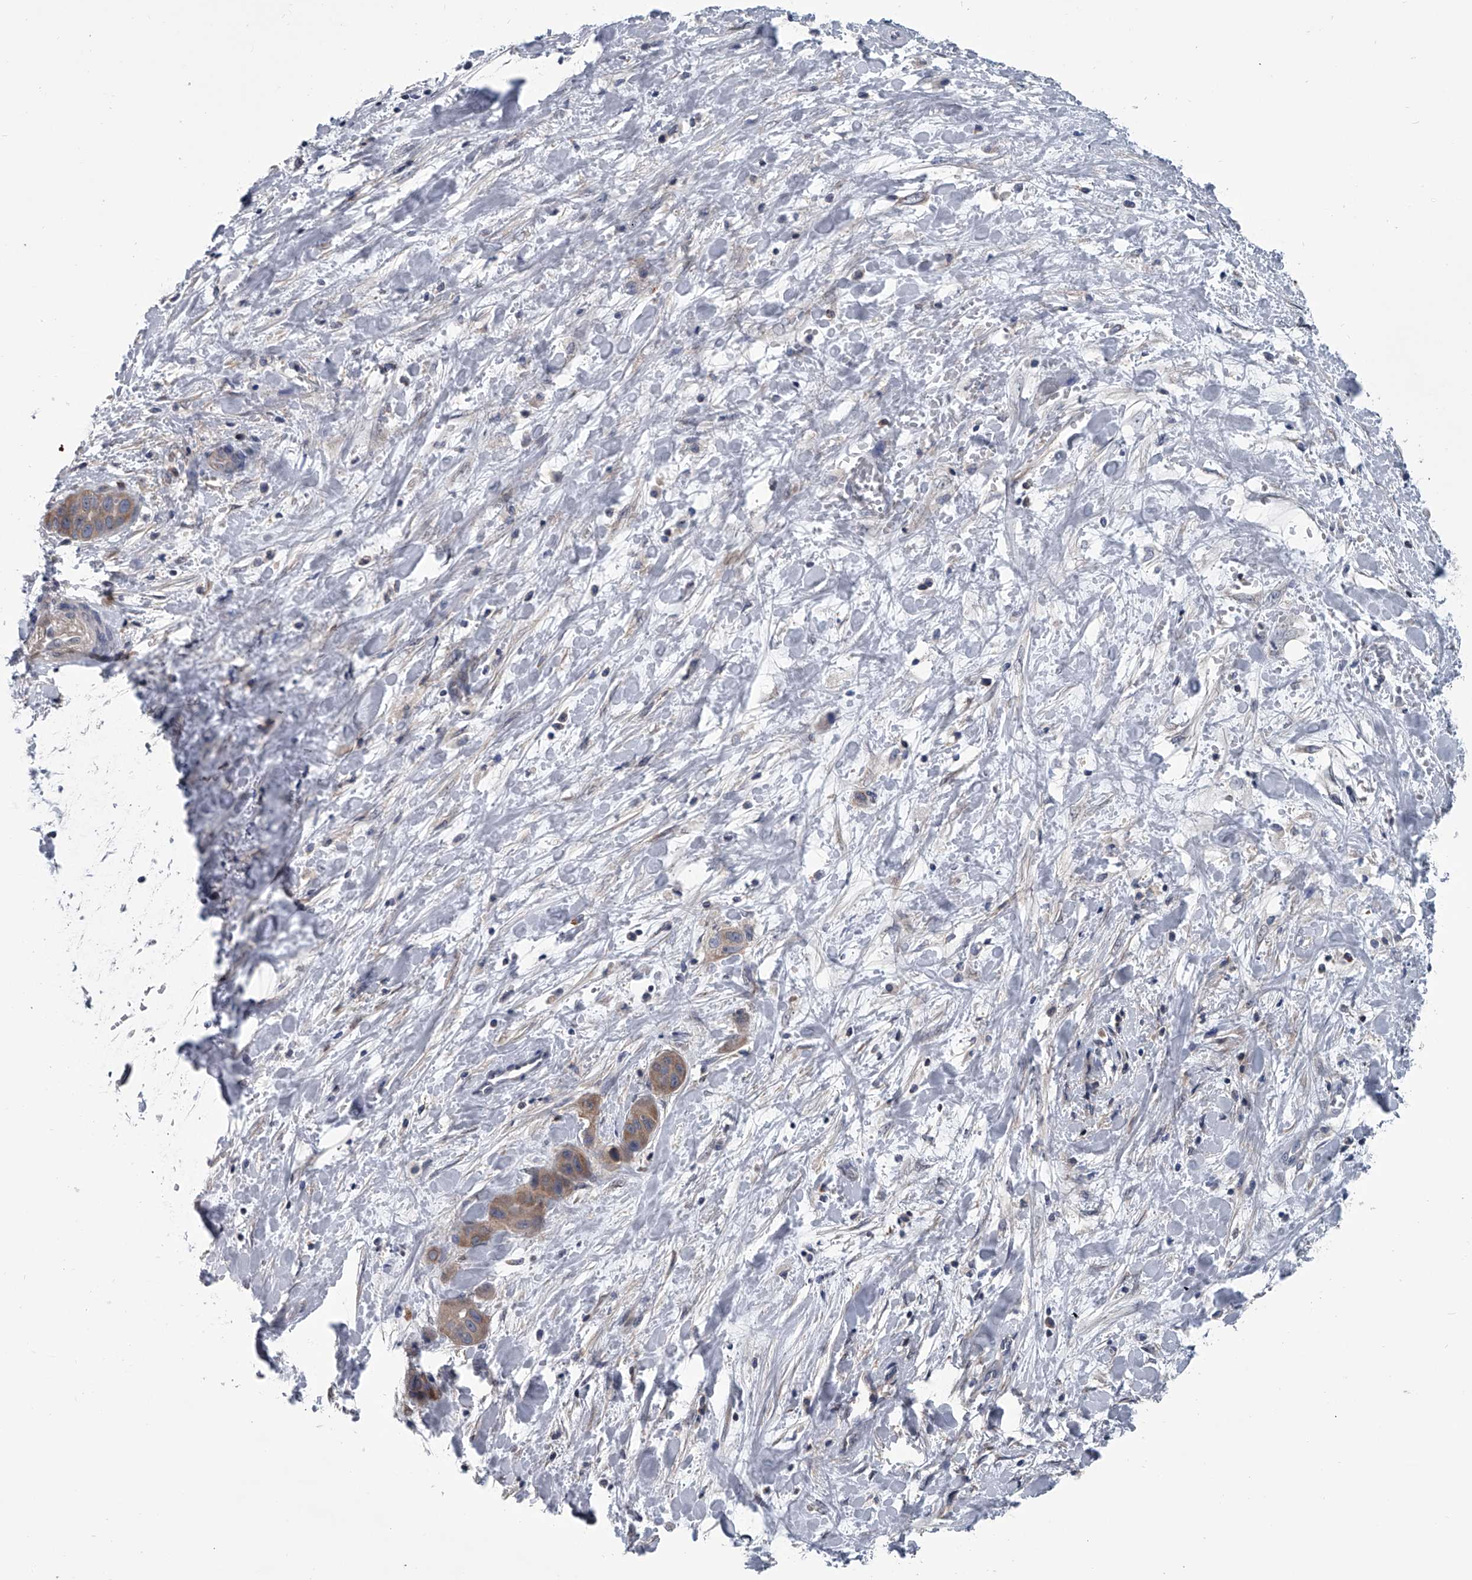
{"staining": {"intensity": "moderate", "quantity": ">75%", "location": "cytoplasmic/membranous"}, "tissue": "liver cancer", "cell_type": "Tumor cells", "image_type": "cancer", "snomed": [{"axis": "morphology", "description": "Cholangiocarcinoma"}, {"axis": "topography", "description": "Liver"}], "caption": "Liver cancer stained with IHC displays moderate cytoplasmic/membranous positivity in about >75% of tumor cells. (Stains: DAB (3,3'-diaminobenzidine) in brown, nuclei in blue, Microscopy: brightfield microscopy at high magnification).", "gene": "PPP2R5D", "patient": {"sex": "female", "age": 52}}